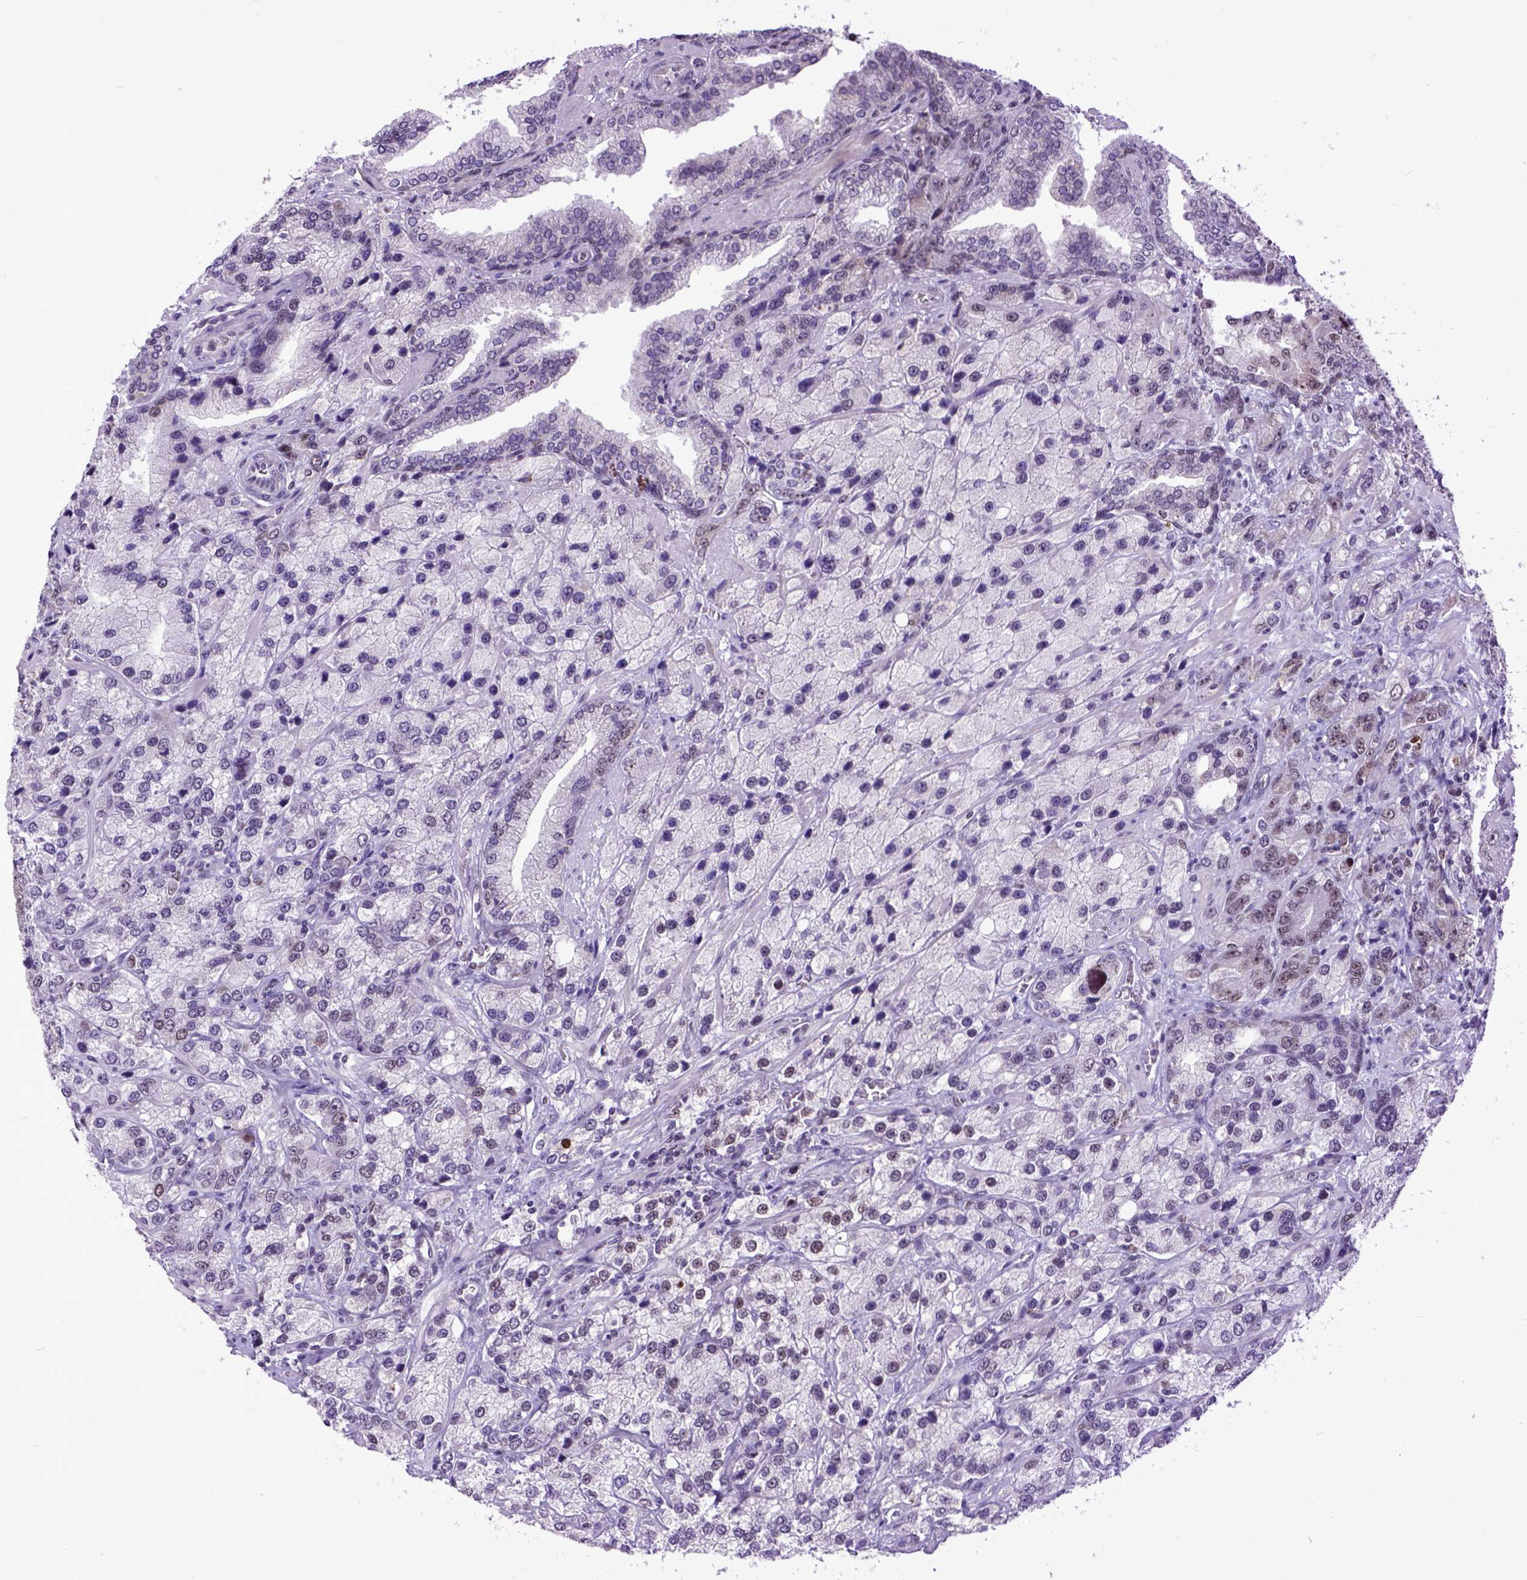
{"staining": {"intensity": "moderate", "quantity": "25%-75%", "location": "nuclear"}, "tissue": "prostate cancer", "cell_type": "Tumor cells", "image_type": "cancer", "snomed": [{"axis": "morphology", "description": "Adenocarcinoma, NOS"}, {"axis": "topography", "description": "Prostate"}], "caption": "Immunohistochemical staining of adenocarcinoma (prostate) exhibits medium levels of moderate nuclear protein positivity in about 25%-75% of tumor cells.", "gene": "RCC2", "patient": {"sex": "male", "age": 63}}